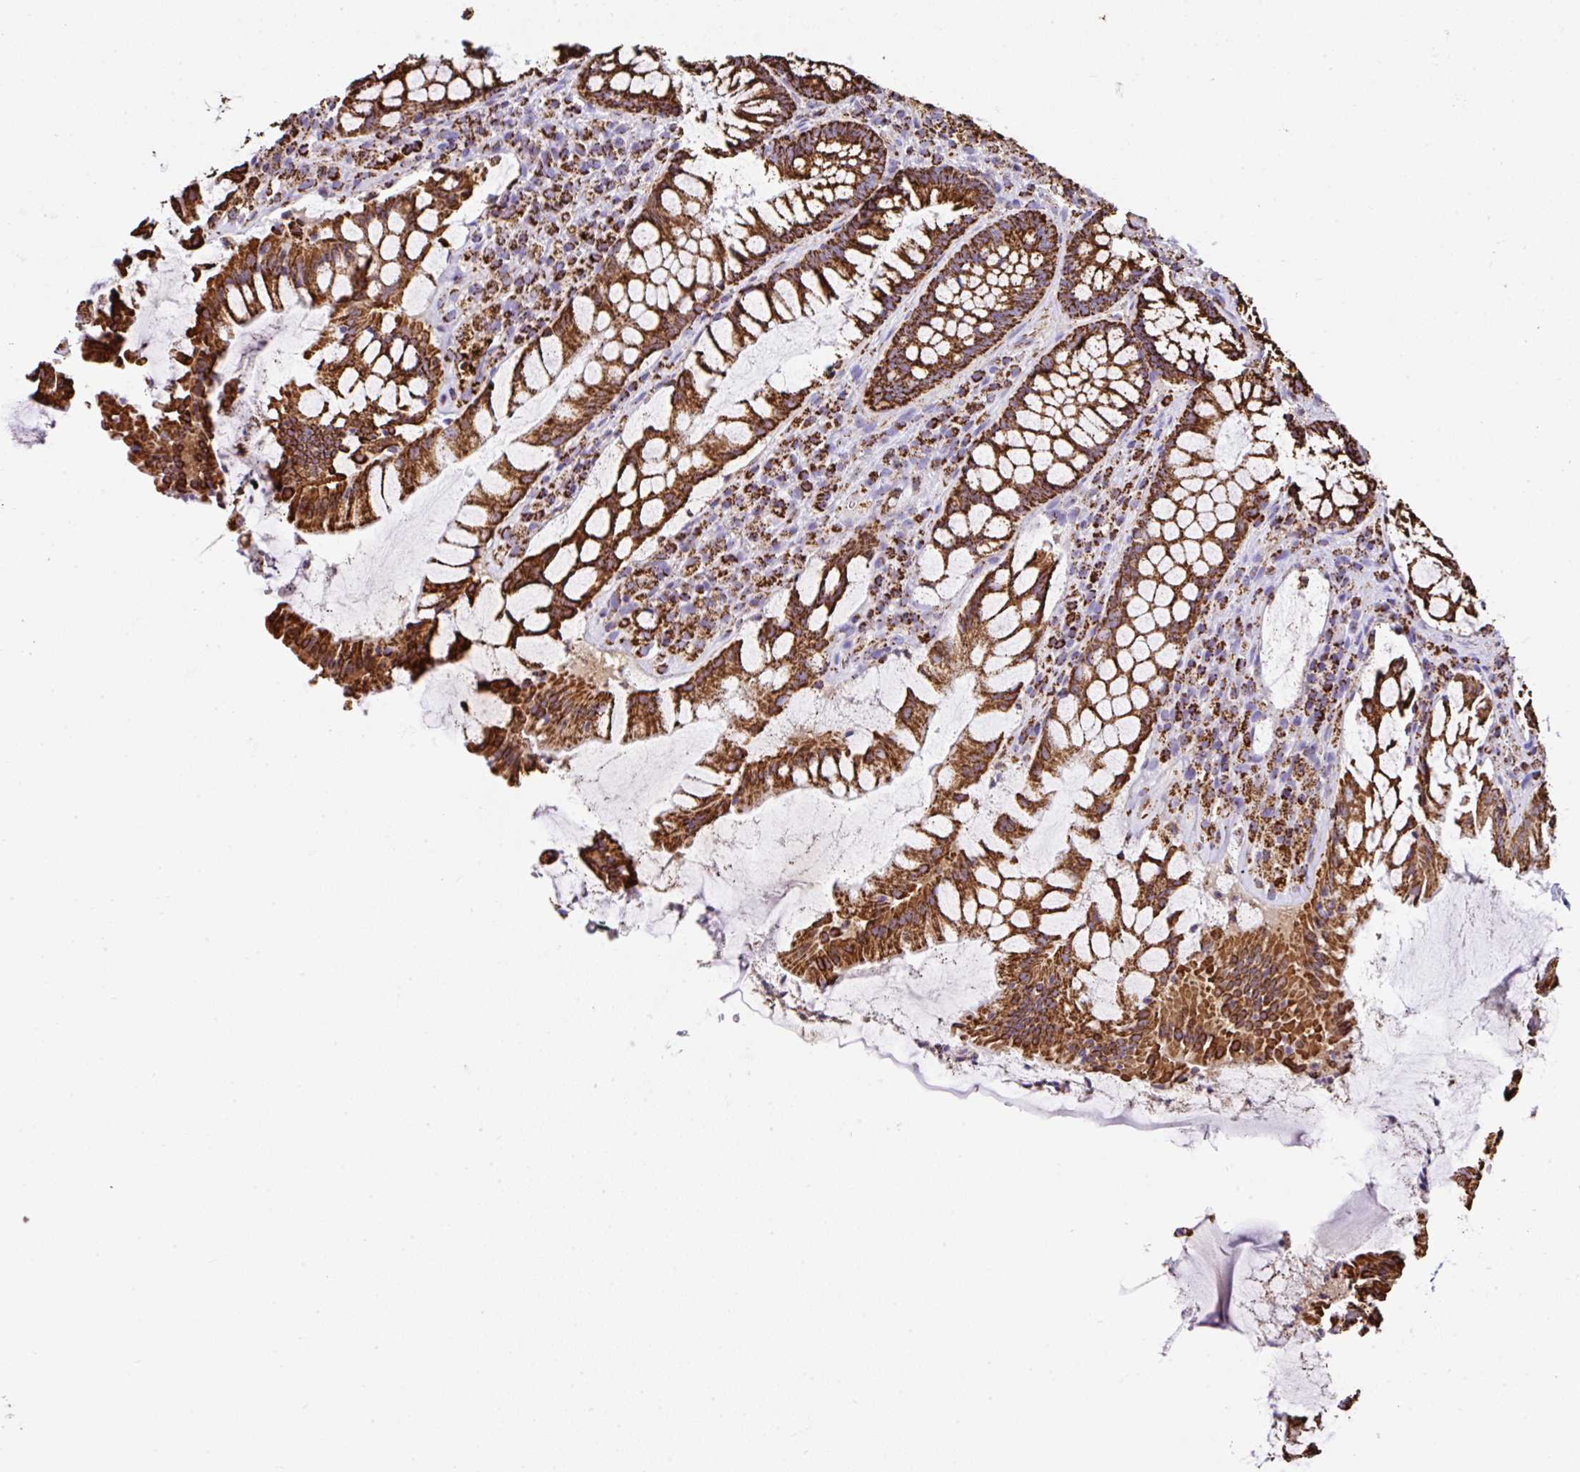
{"staining": {"intensity": "strong", "quantity": ">75%", "location": "cytoplasmic/membranous"}, "tissue": "rectum", "cell_type": "Glandular cells", "image_type": "normal", "snomed": [{"axis": "morphology", "description": "Normal tissue, NOS"}, {"axis": "topography", "description": "Rectum"}], "caption": "Human rectum stained with a brown dye shows strong cytoplasmic/membranous positive expression in about >75% of glandular cells.", "gene": "ANKRD33B", "patient": {"sex": "female", "age": 58}}